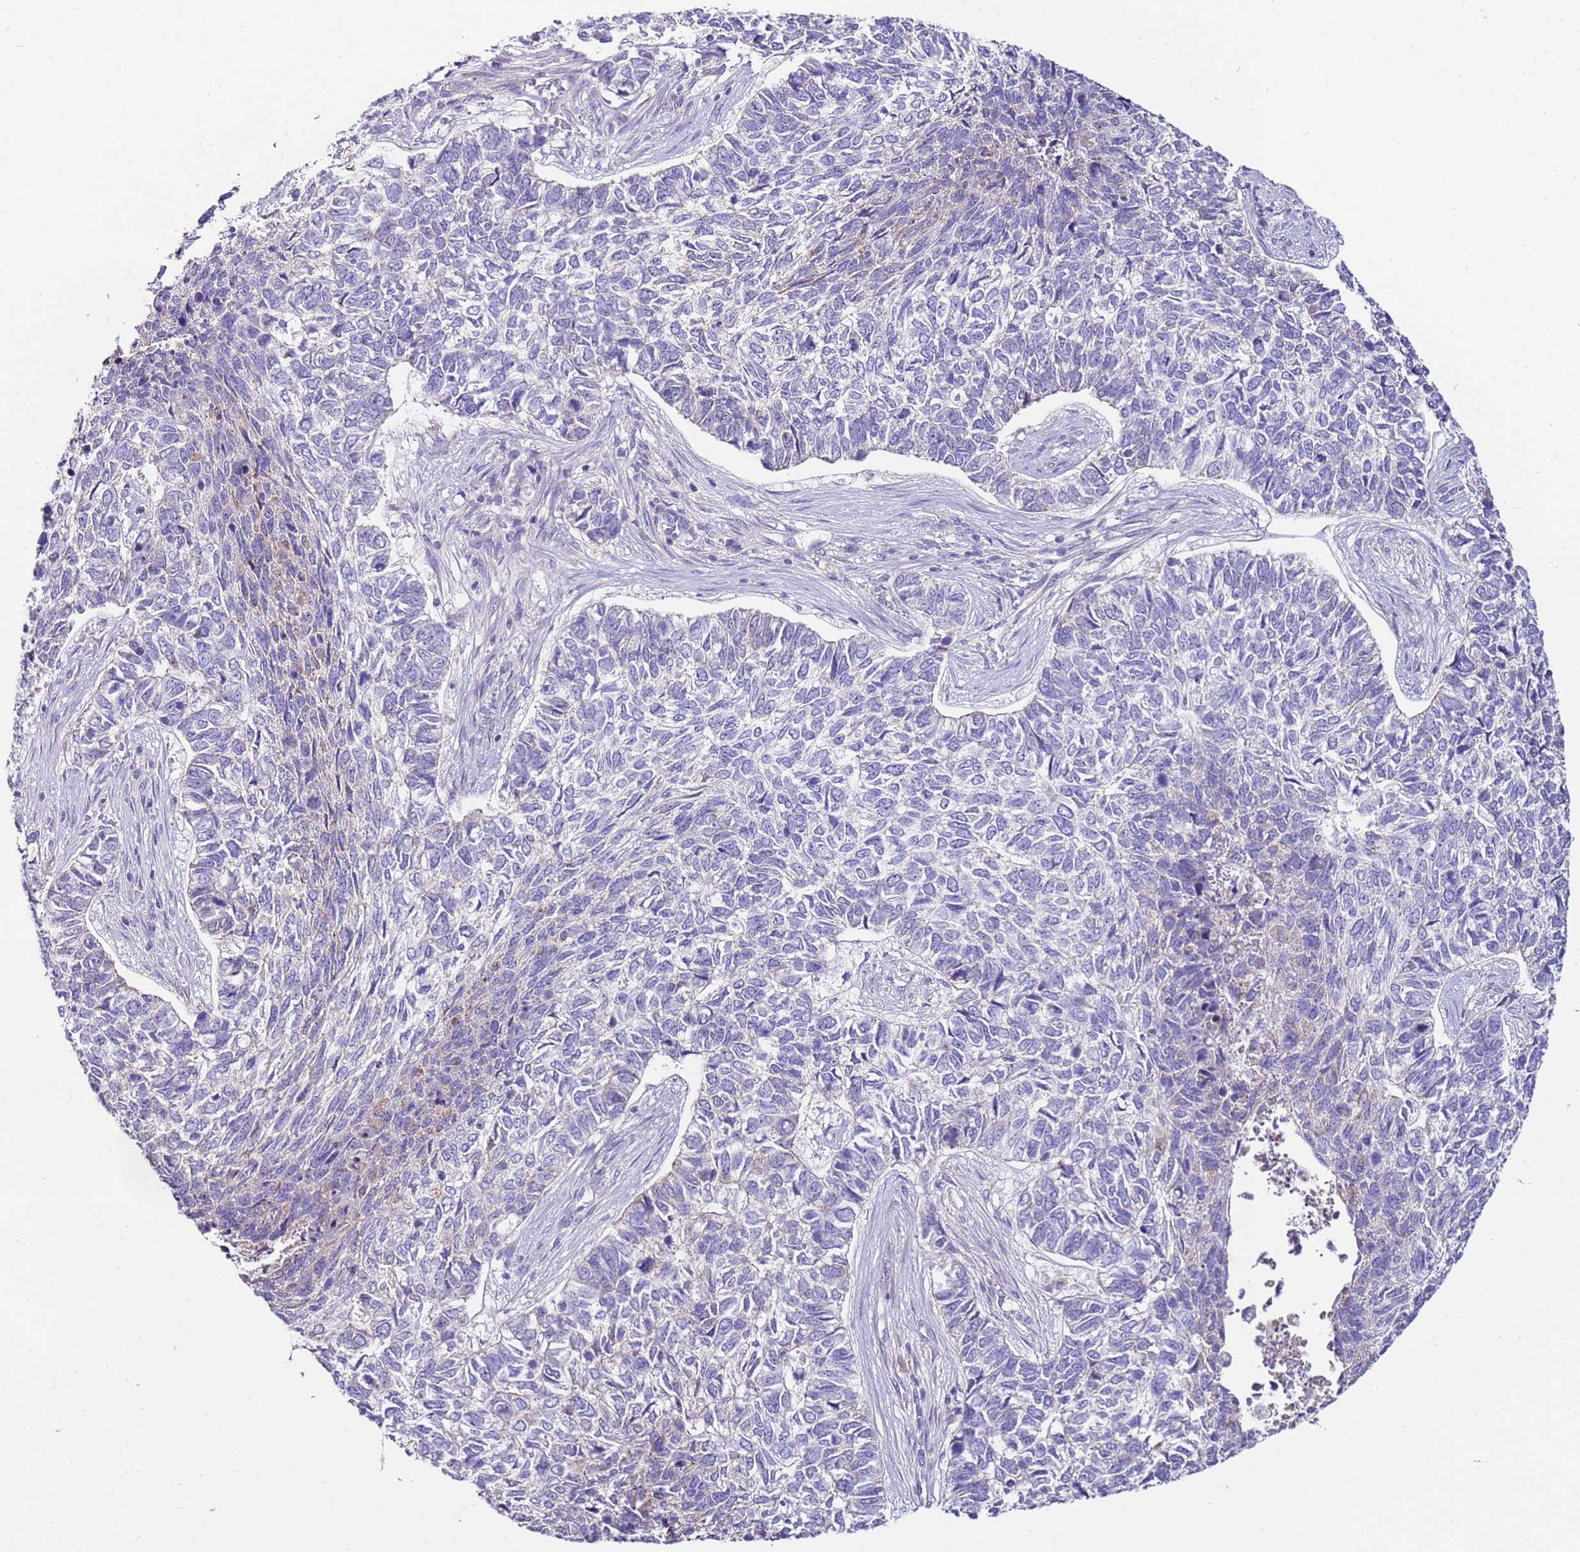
{"staining": {"intensity": "negative", "quantity": "none", "location": "none"}, "tissue": "skin cancer", "cell_type": "Tumor cells", "image_type": "cancer", "snomed": [{"axis": "morphology", "description": "Basal cell carcinoma"}, {"axis": "topography", "description": "Skin"}], "caption": "Immunohistochemistry of skin cancer (basal cell carcinoma) demonstrates no positivity in tumor cells.", "gene": "SLC44A4", "patient": {"sex": "female", "age": 65}}